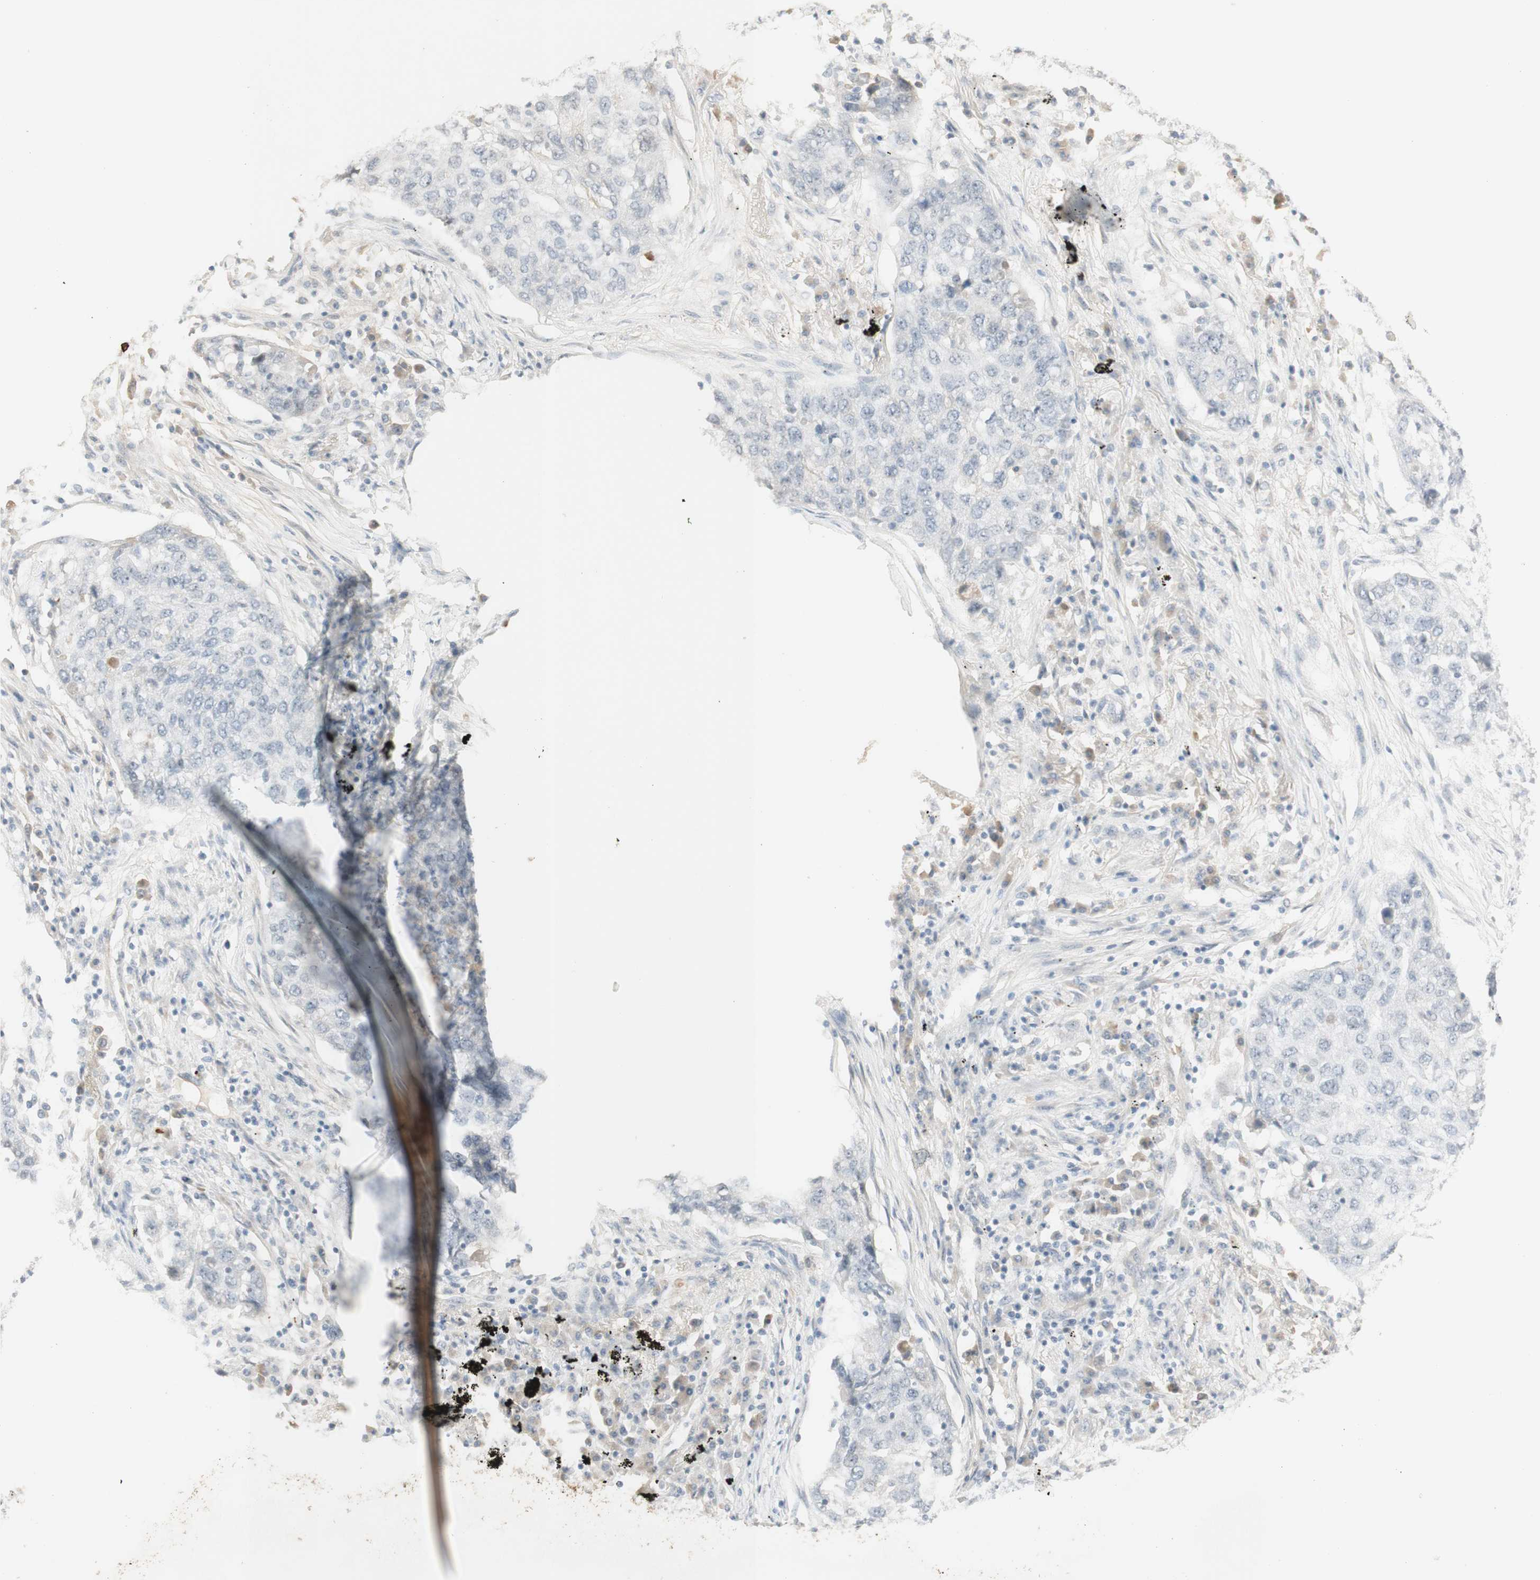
{"staining": {"intensity": "negative", "quantity": "none", "location": "none"}, "tissue": "lung cancer", "cell_type": "Tumor cells", "image_type": "cancer", "snomed": [{"axis": "morphology", "description": "Squamous cell carcinoma, NOS"}, {"axis": "topography", "description": "Lung"}], "caption": "Lung squamous cell carcinoma stained for a protein using immunohistochemistry (IHC) shows no staining tumor cells.", "gene": "PLCD4", "patient": {"sex": "female", "age": 63}}